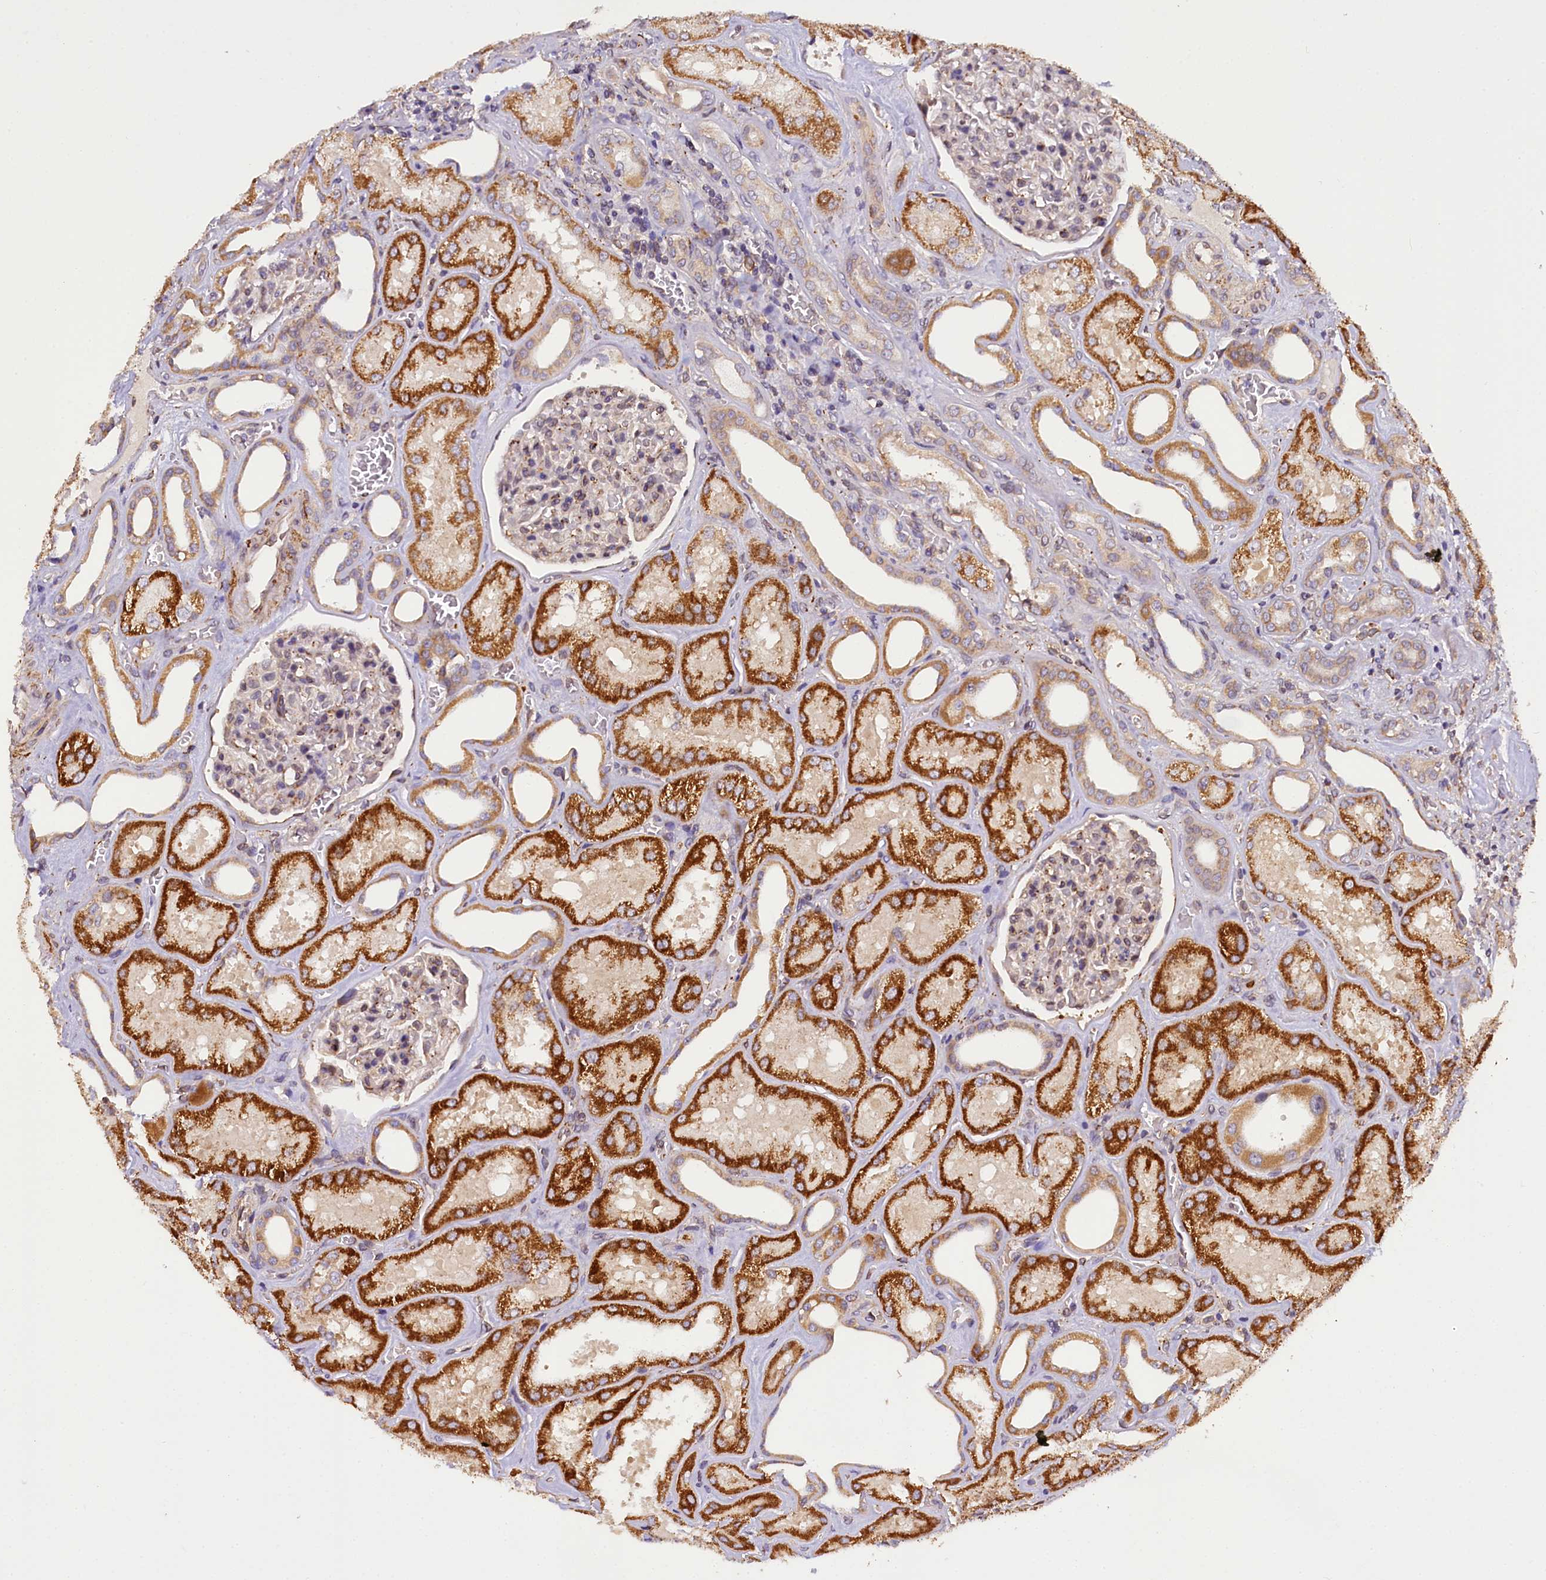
{"staining": {"intensity": "moderate", "quantity": "<25%", "location": "cytoplasmic/membranous"}, "tissue": "kidney", "cell_type": "Cells in glomeruli", "image_type": "normal", "snomed": [{"axis": "morphology", "description": "Normal tissue, NOS"}, {"axis": "morphology", "description": "Adenocarcinoma, NOS"}, {"axis": "topography", "description": "Kidney"}], "caption": "This is a photomicrograph of immunohistochemistry (IHC) staining of normal kidney, which shows moderate staining in the cytoplasmic/membranous of cells in glomeruli.", "gene": "SUPV3L1", "patient": {"sex": "female", "age": 68}}